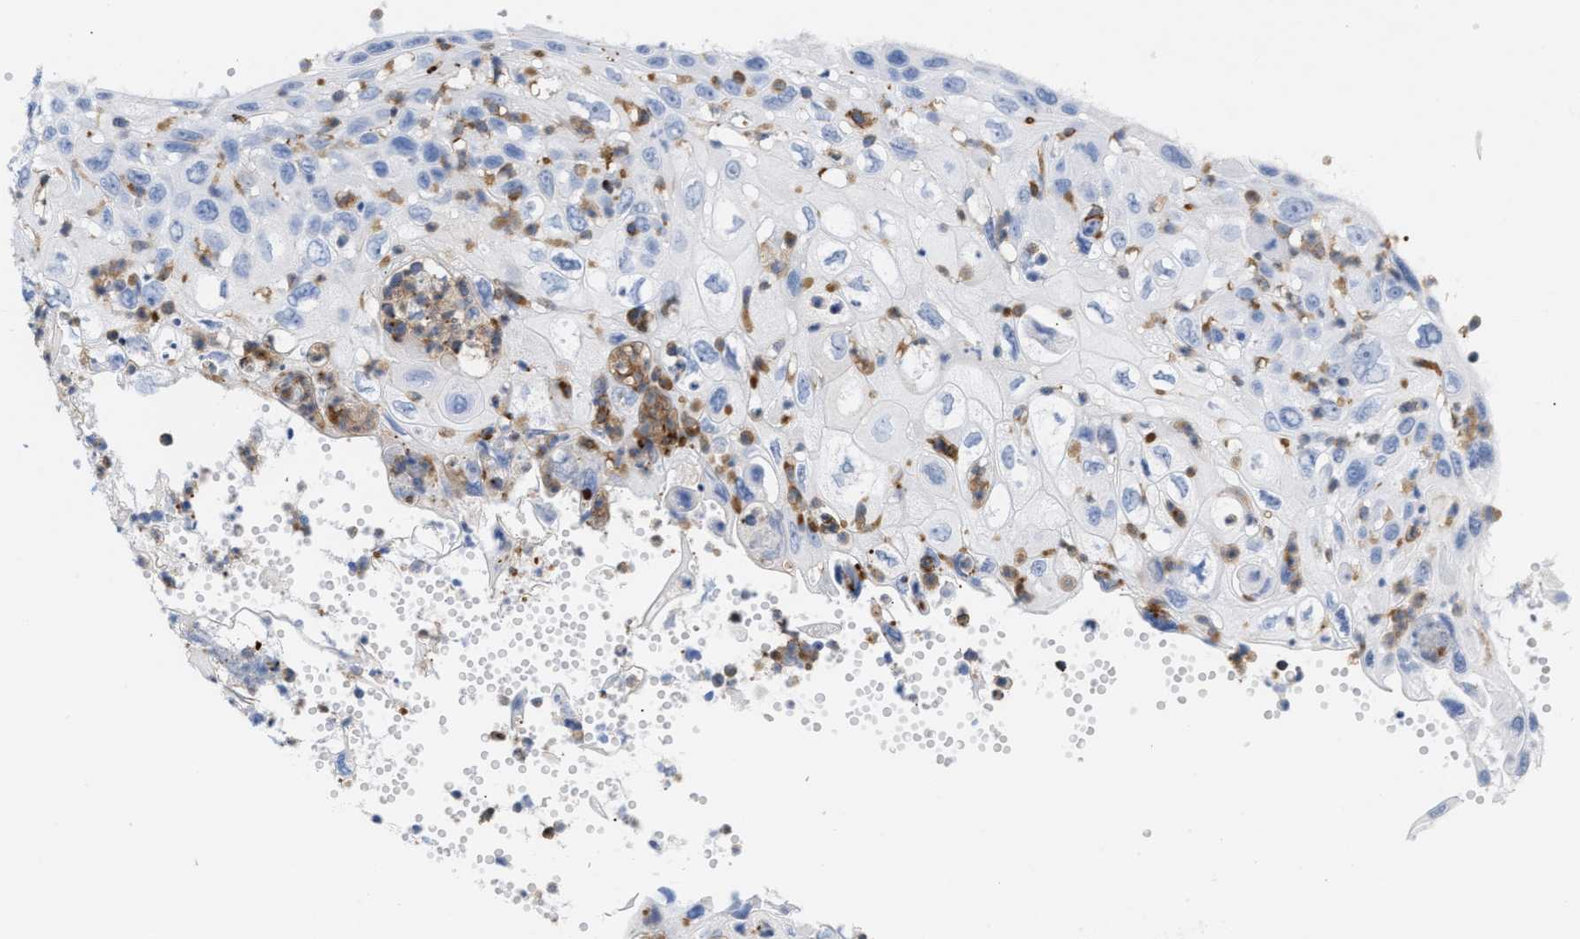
{"staining": {"intensity": "negative", "quantity": "none", "location": "none"}, "tissue": "cervical cancer", "cell_type": "Tumor cells", "image_type": "cancer", "snomed": [{"axis": "morphology", "description": "Squamous cell carcinoma, NOS"}, {"axis": "topography", "description": "Cervix"}], "caption": "Tumor cells show no significant staining in squamous cell carcinoma (cervical). (Immunohistochemistry, brightfield microscopy, high magnification).", "gene": "LCP1", "patient": {"sex": "female", "age": 70}}